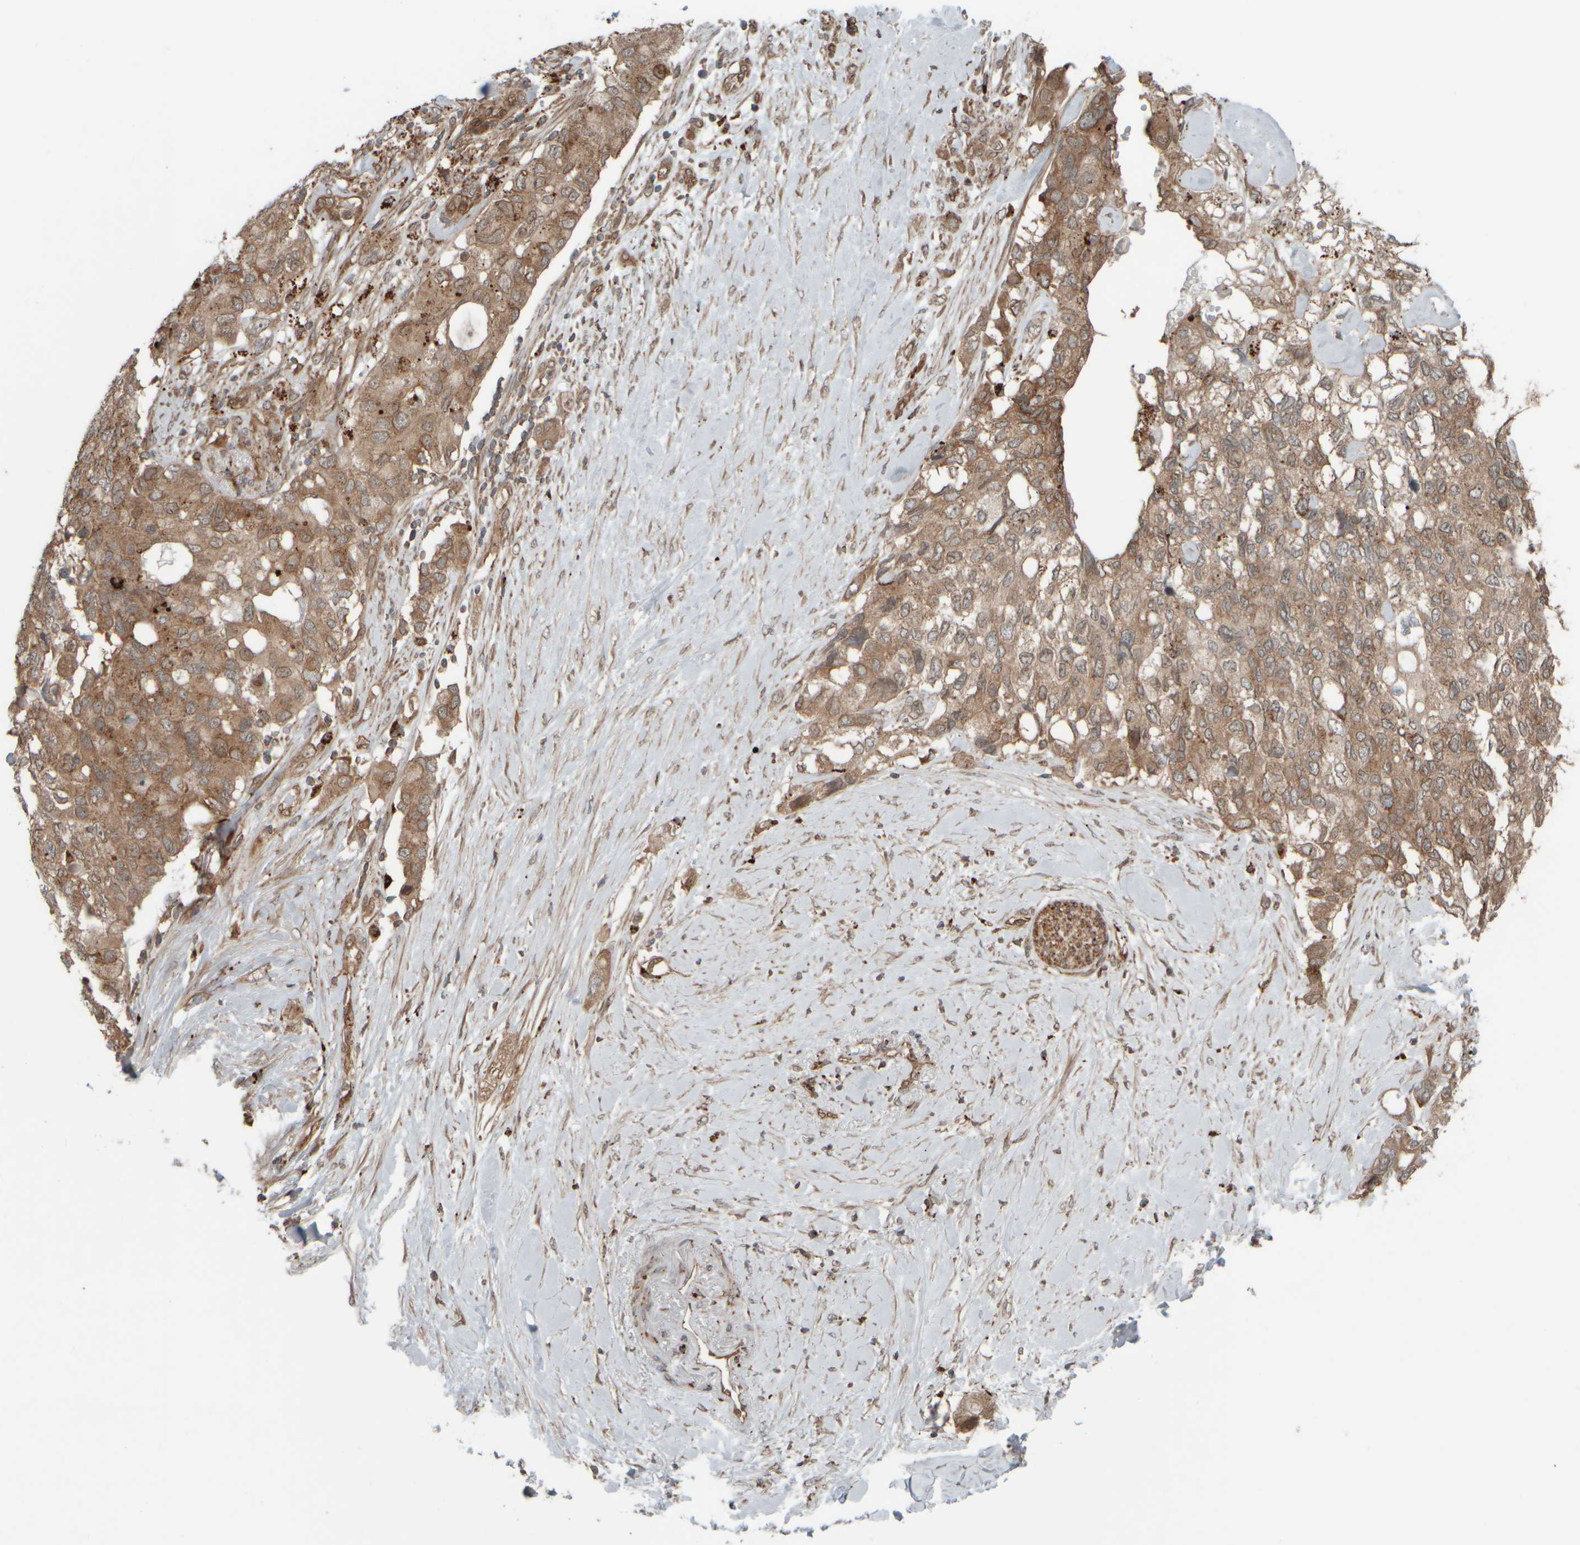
{"staining": {"intensity": "moderate", "quantity": ">75%", "location": "cytoplasmic/membranous"}, "tissue": "pancreatic cancer", "cell_type": "Tumor cells", "image_type": "cancer", "snomed": [{"axis": "morphology", "description": "Adenocarcinoma, NOS"}, {"axis": "topography", "description": "Pancreas"}], "caption": "Immunohistochemical staining of pancreatic cancer (adenocarcinoma) demonstrates moderate cytoplasmic/membranous protein staining in about >75% of tumor cells.", "gene": "GIGYF1", "patient": {"sex": "female", "age": 56}}